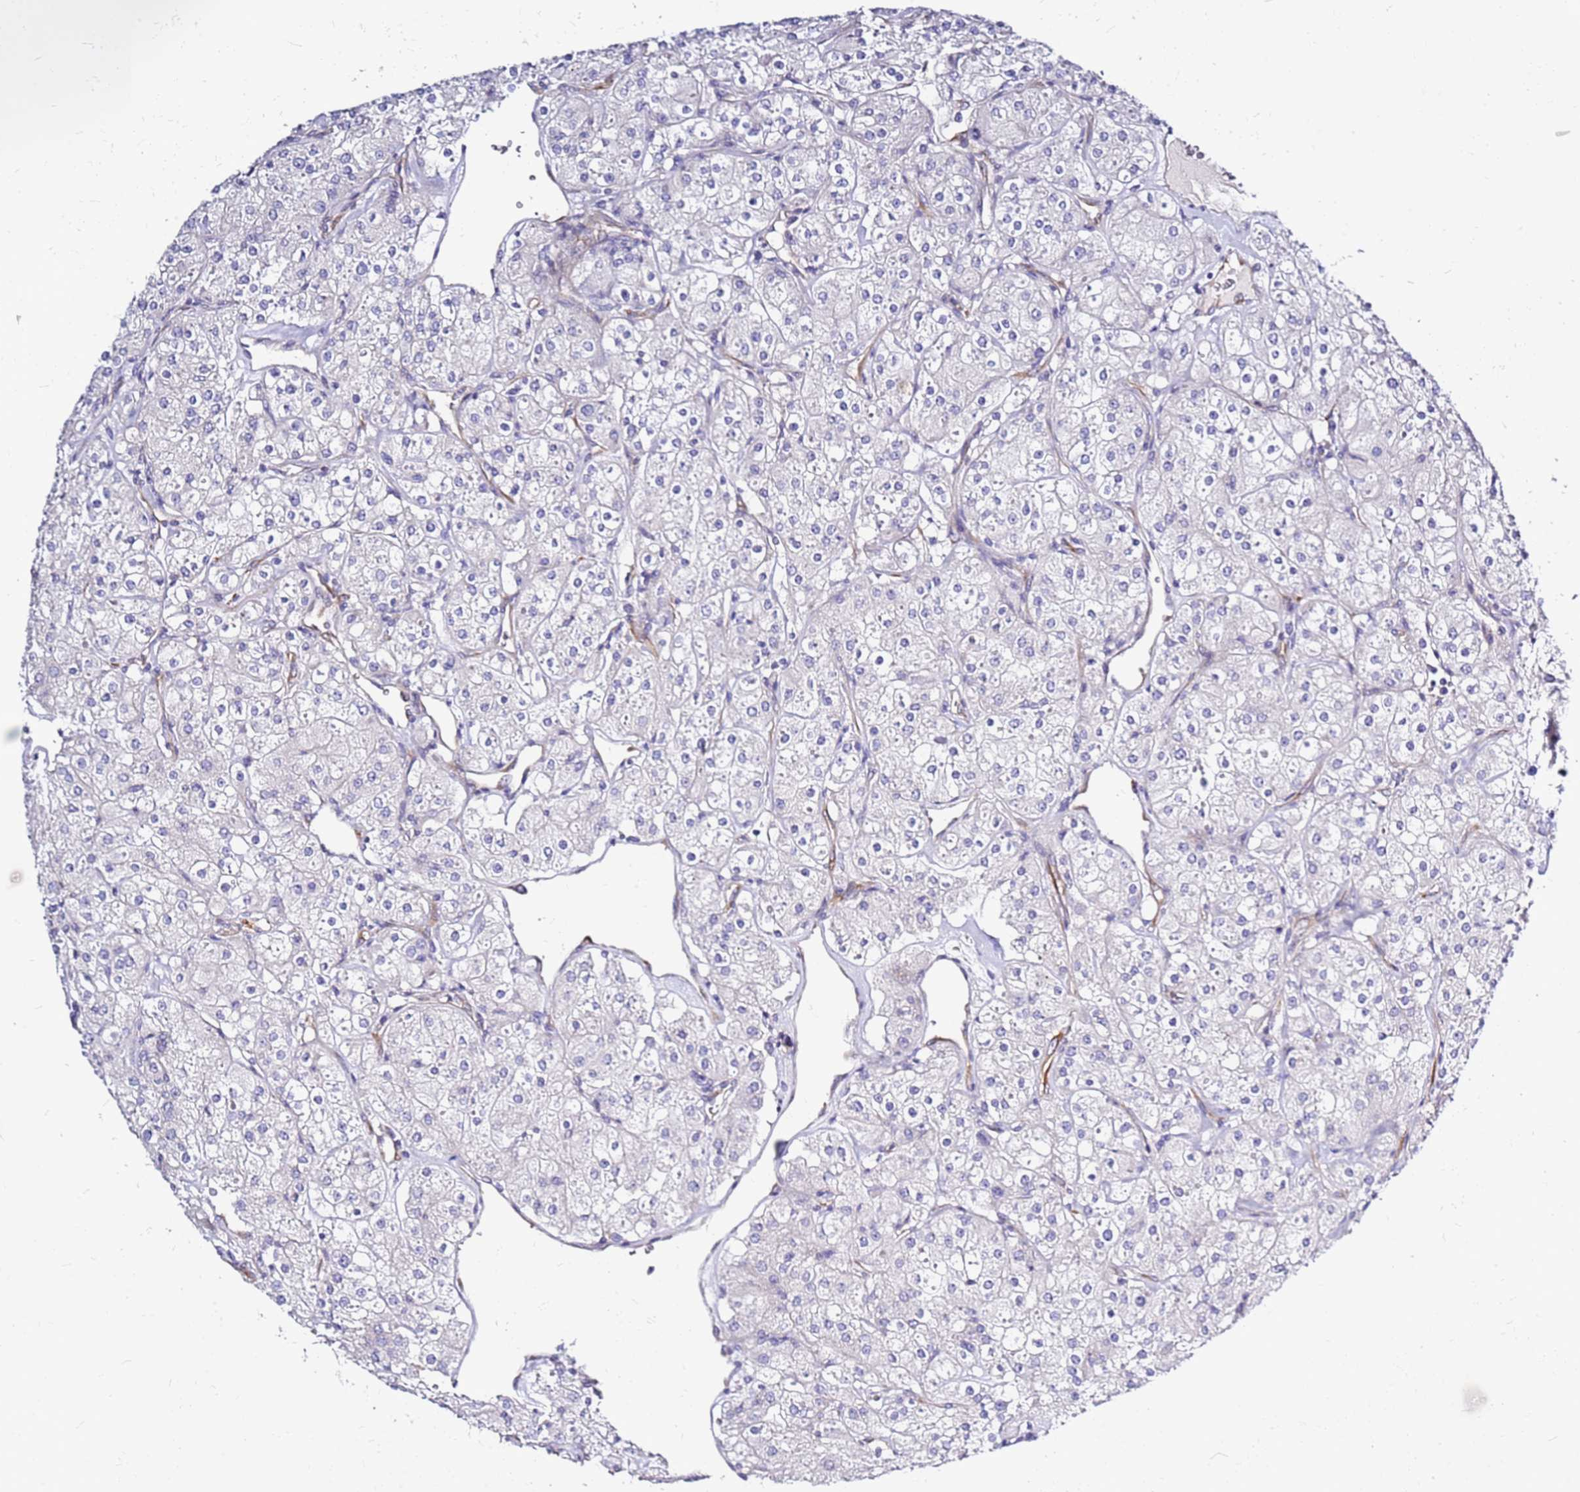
{"staining": {"intensity": "negative", "quantity": "none", "location": "none"}, "tissue": "renal cancer", "cell_type": "Tumor cells", "image_type": "cancer", "snomed": [{"axis": "morphology", "description": "Adenocarcinoma, NOS"}, {"axis": "topography", "description": "Kidney"}], "caption": "This histopathology image is of renal cancer stained with IHC to label a protein in brown with the nuclei are counter-stained blue. There is no staining in tumor cells.", "gene": "CASD1", "patient": {"sex": "male", "age": 77}}